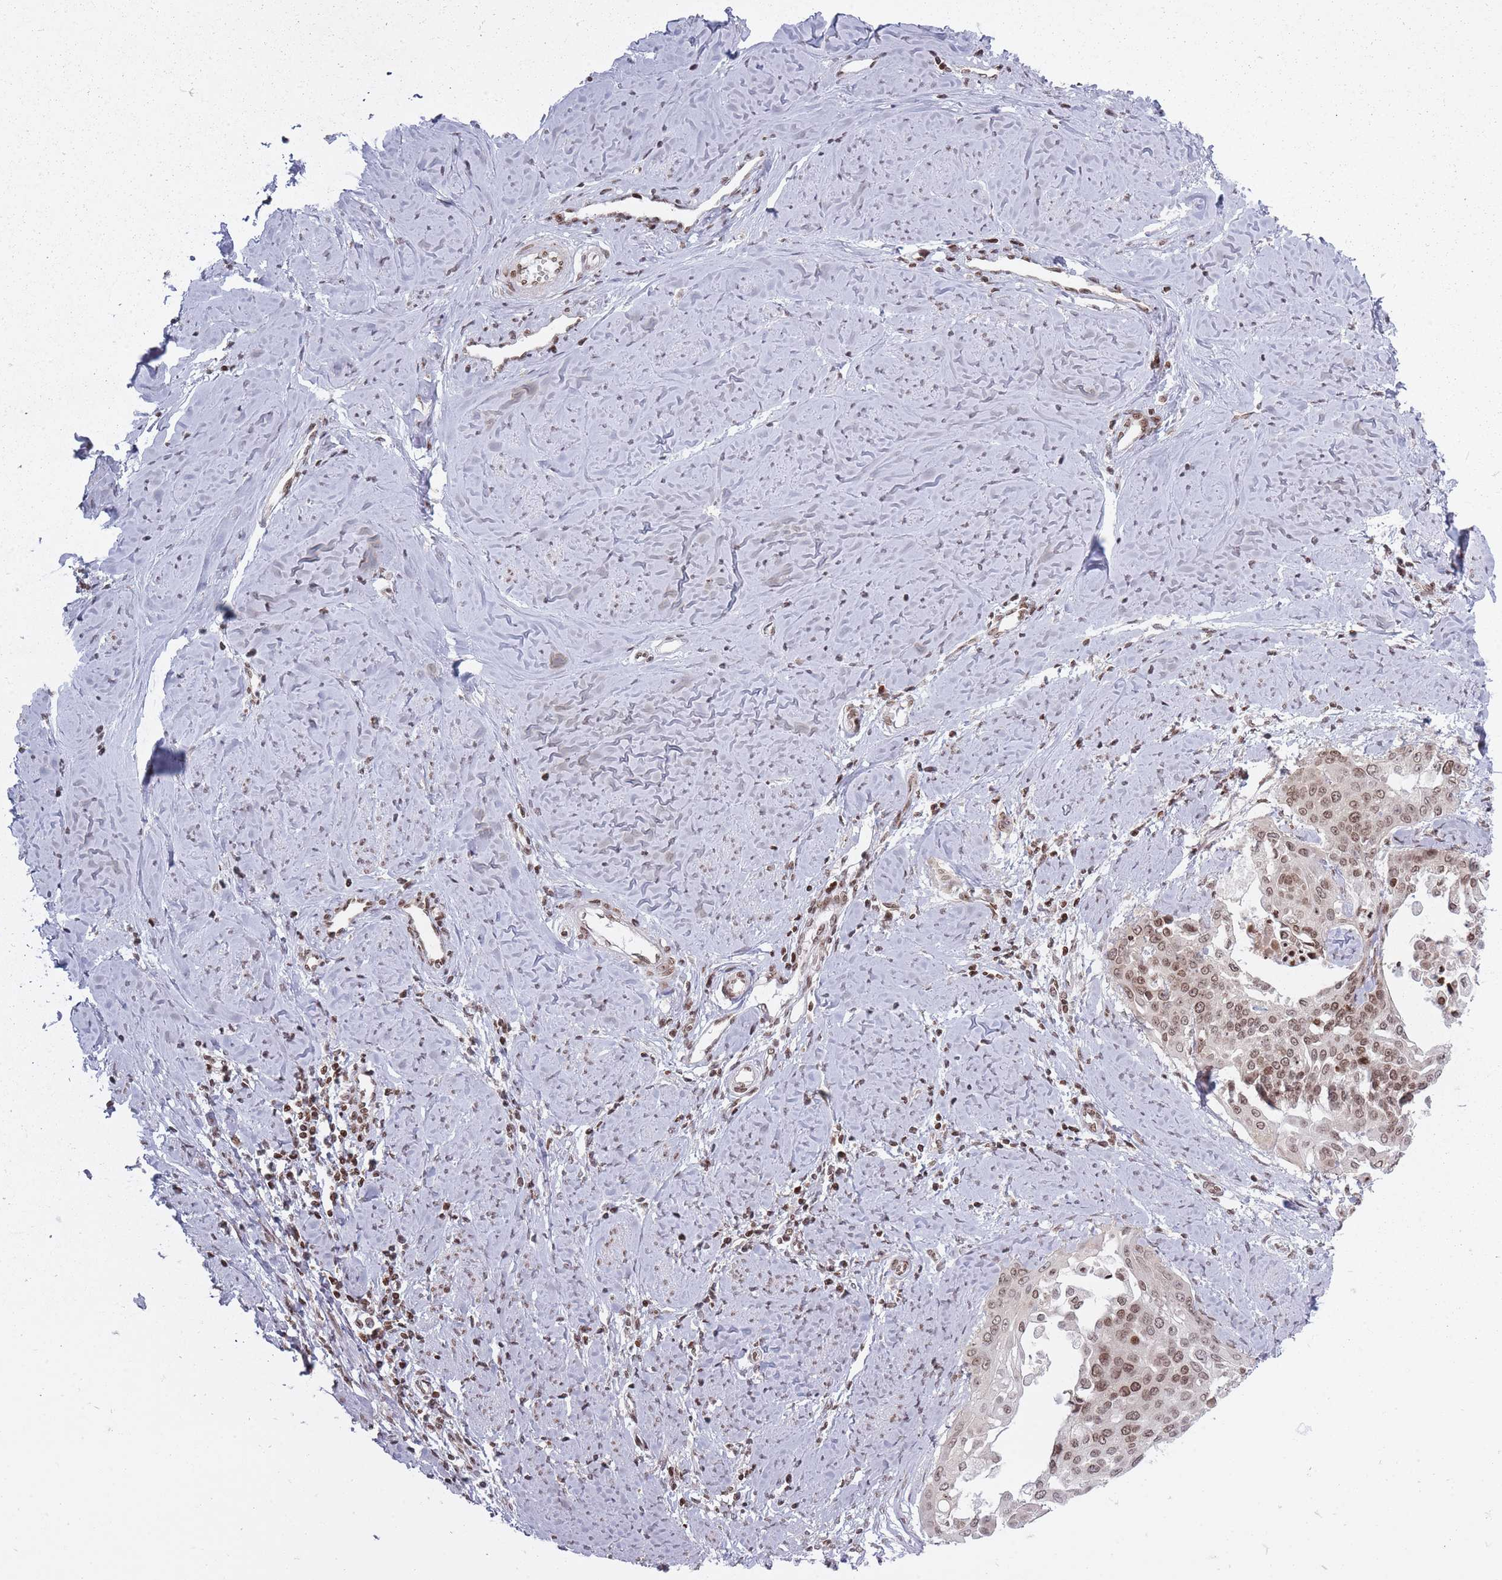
{"staining": {"intensity": "moderate", "quantity": ">75%", "location": "nuclear"}, "tissue": "cervical cancer", "cell_type": "Tumor cells", "image_type": "cancer", "snomed": [{"axis": "morphology", "description": "Squamous cell carcinoma, NOS"}, {"axis": "topography", "description": "Cervix"}], "caption": "Human cervical cancer (squamous cell carcinoma) stained with a protein marker shows moderate staining in tumor cells.", "gene": "TMC6", "patient": {"sex": "female", "age": 44}}